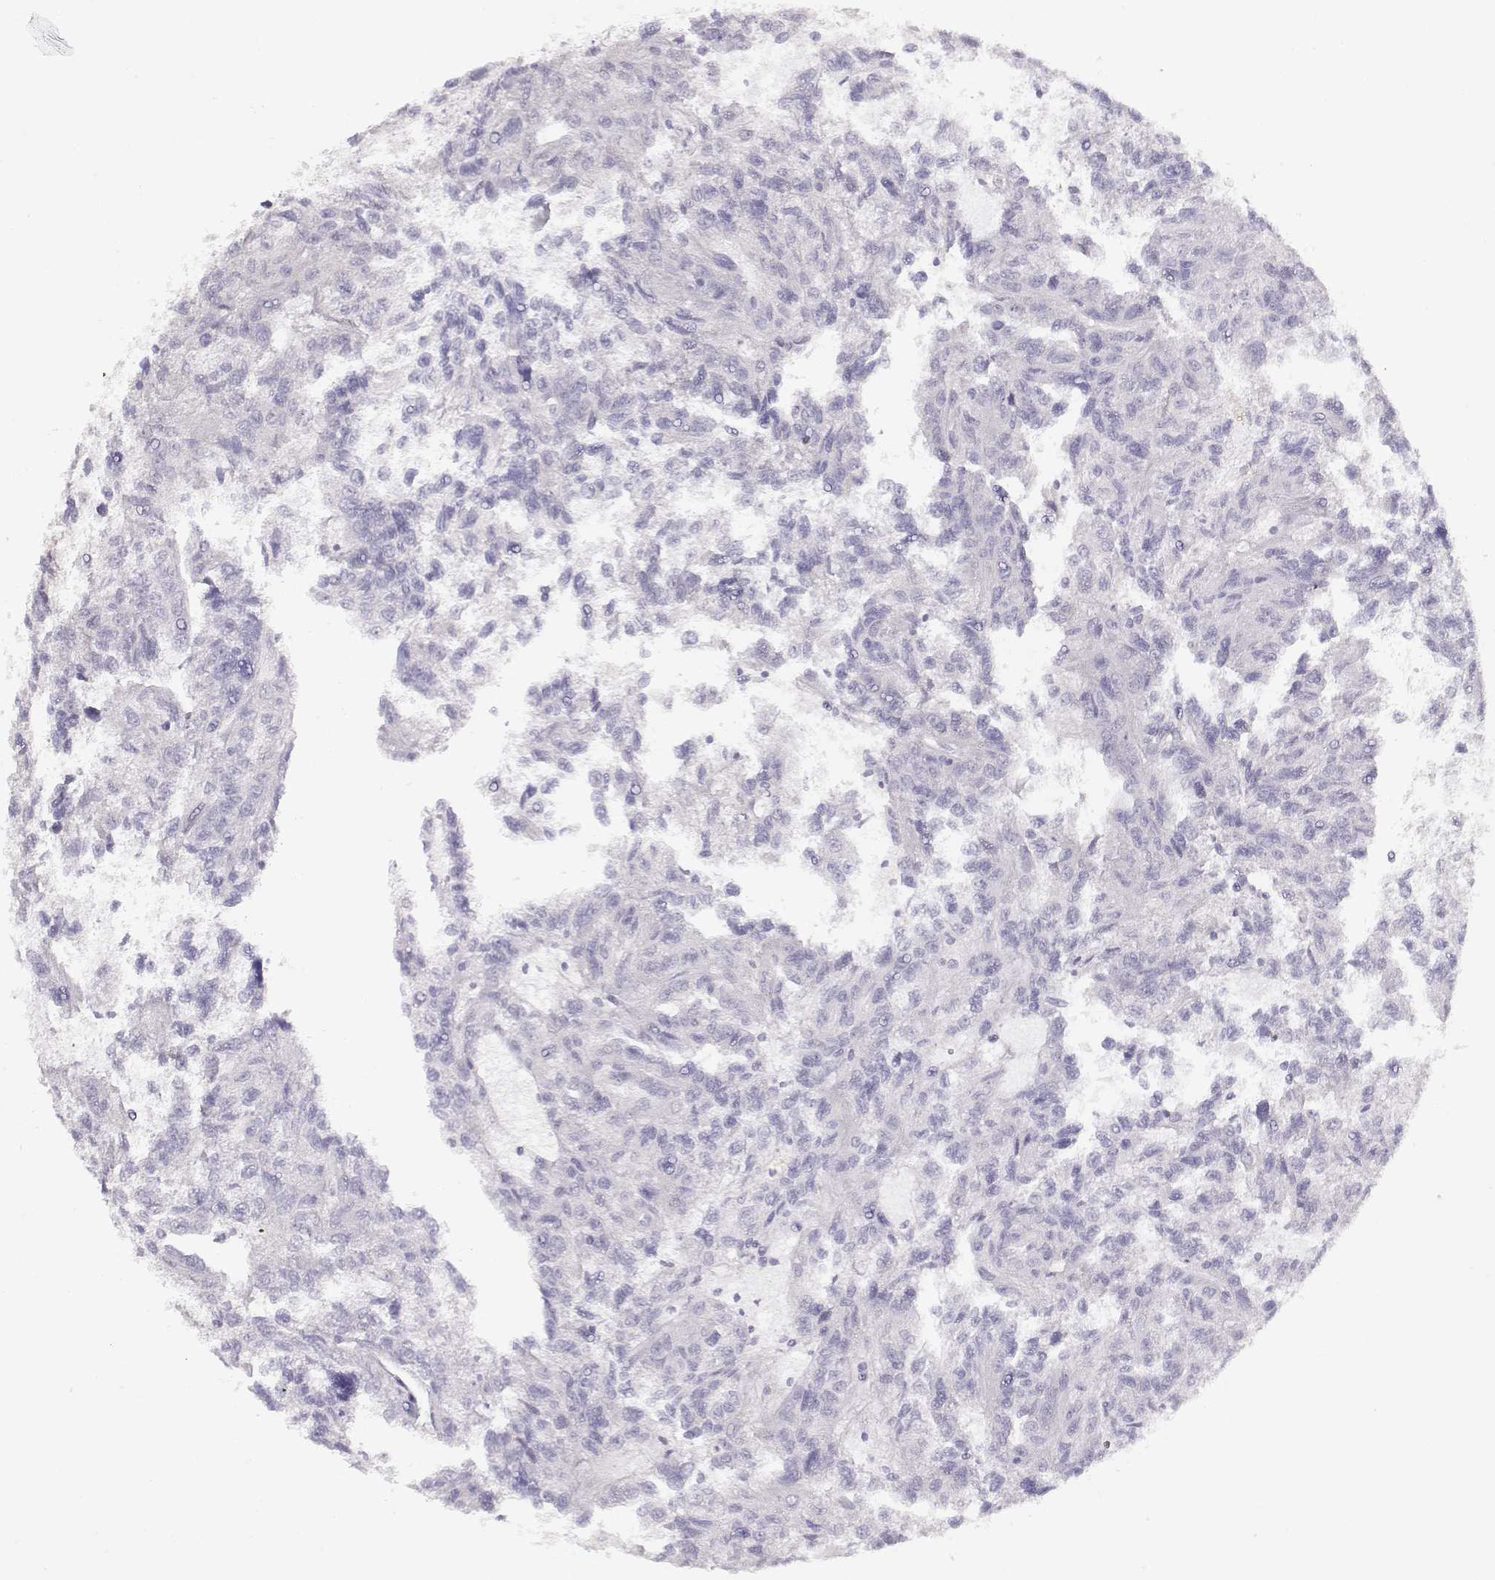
{"staining": {"intensity": "negative", "quantity": "none", "location": "none"}, "tissue": "renal cancer", "cell_type": "Tumor cells", "image_type": "cancer", "snomed": [{"axis": "morphology", "description": "Adenocarcinoma, NOS"}, {"axis": "topography", "description": "Kidney"}], "caption": "Adenocarcinoma (renal) stained for a protein using IHC exhibits no staining tumor cells.", "gene": "GLIPR1L2", "patient": {"sex": "male", "age": 79}}